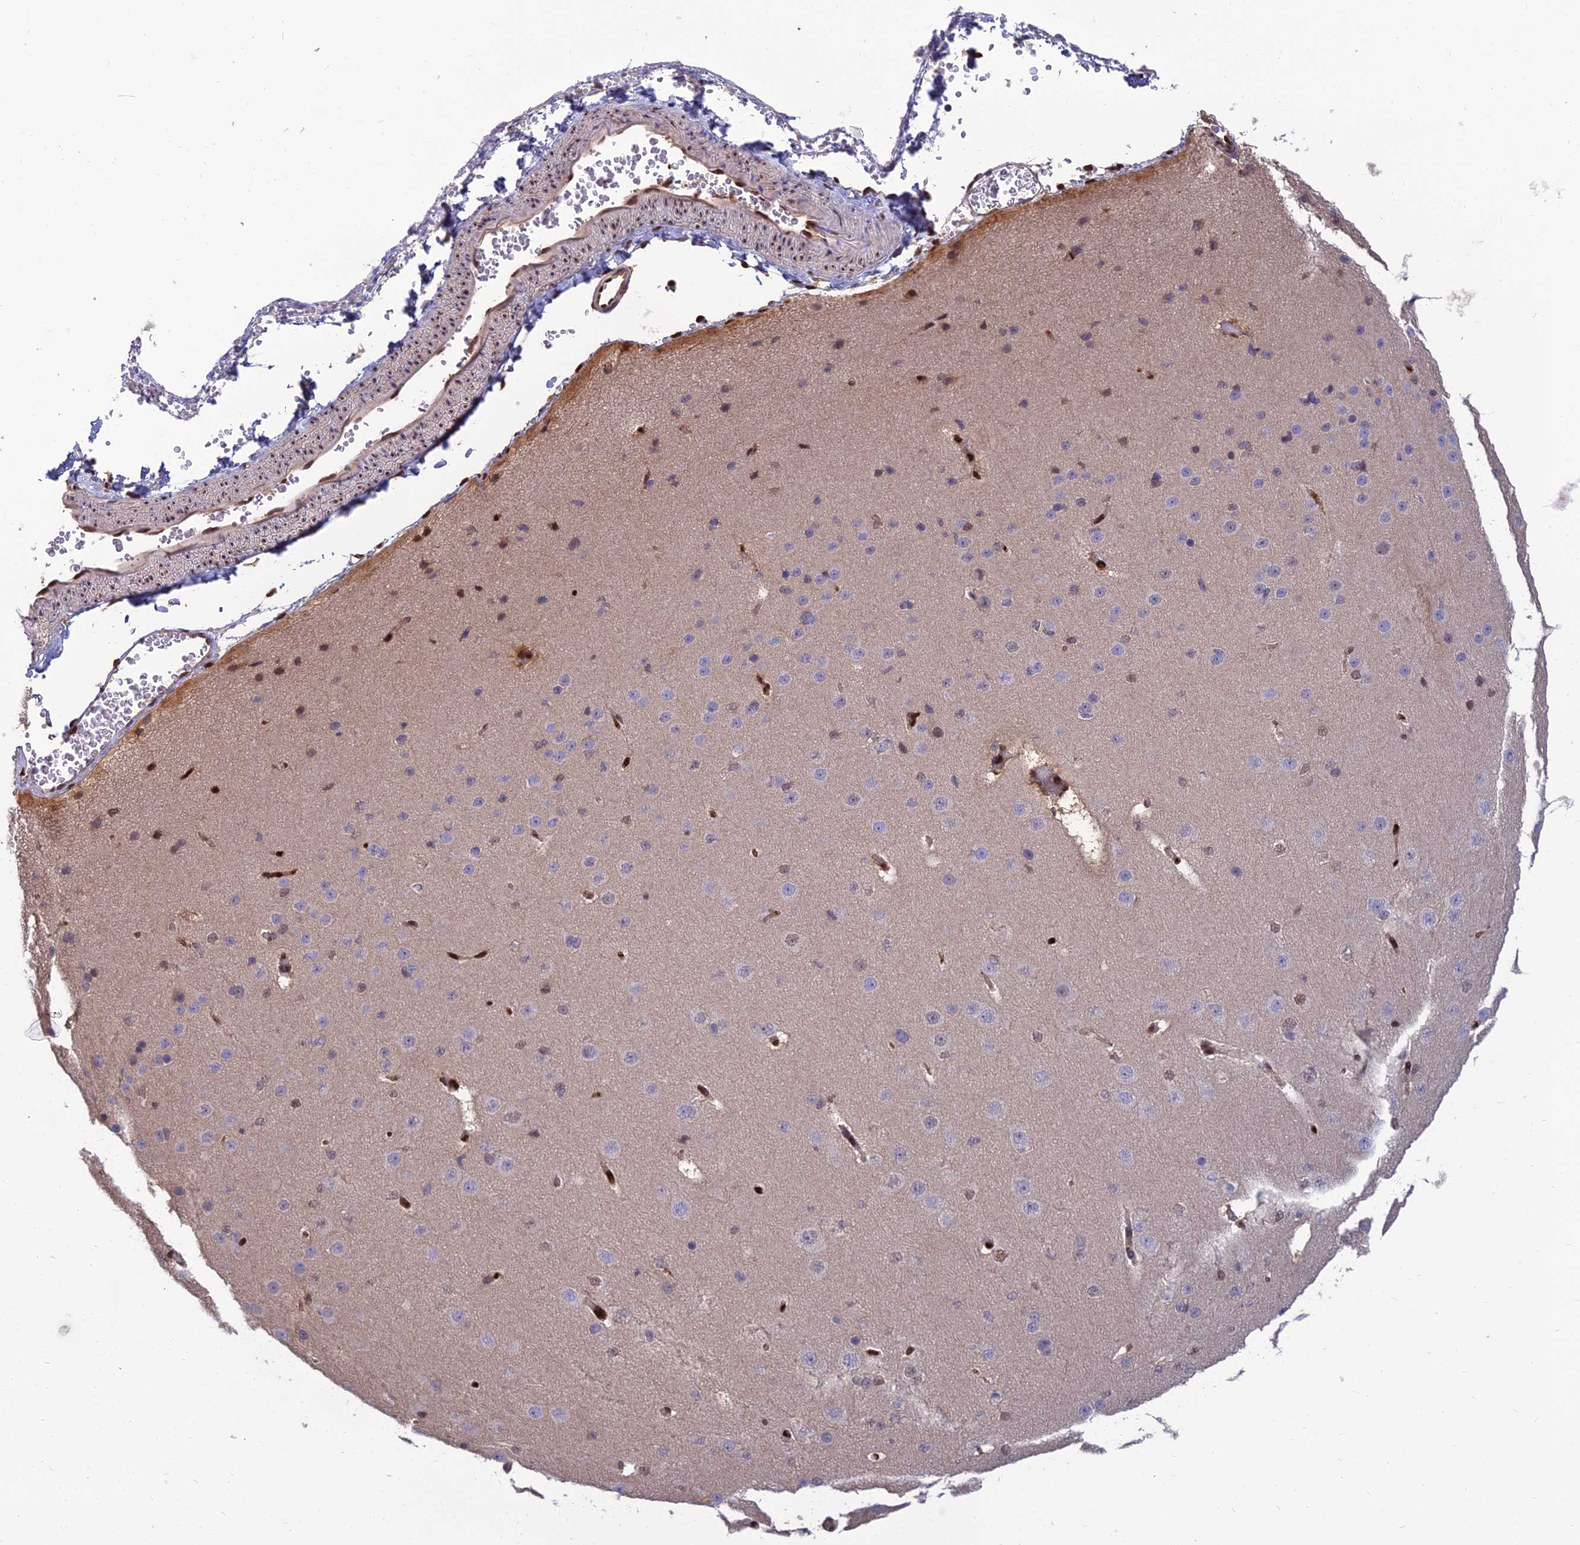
{"staining": {"intensity": "moderate", "quantity": ">75%", "location": "cytoplasmic/membranous,nuclear"}, "tissue": "cerebral cortex", "cell_type": "Endothelial cells", "image_type": "normal", "snomed": [{"axis": "morphology", "description": "Normal tissue, NOS"}, {"axis": "morphology", "description": "Developmental malformation"}, {"axis": "topography", "description": "Cerebral cortex"}], "caption": "Cerebral cortex was stained to show a protein in brown. There is medium levels of moderate cytoplasmic/membranous,nuclear positivity in approximately >75% of endothelial cells. (Stains: DAB in brown, nuclei in blue, Microscopy: brightfield microscopy at high magnification).", "gene": "DNPEP", "patient": {"sex": "female", "age": 30}}